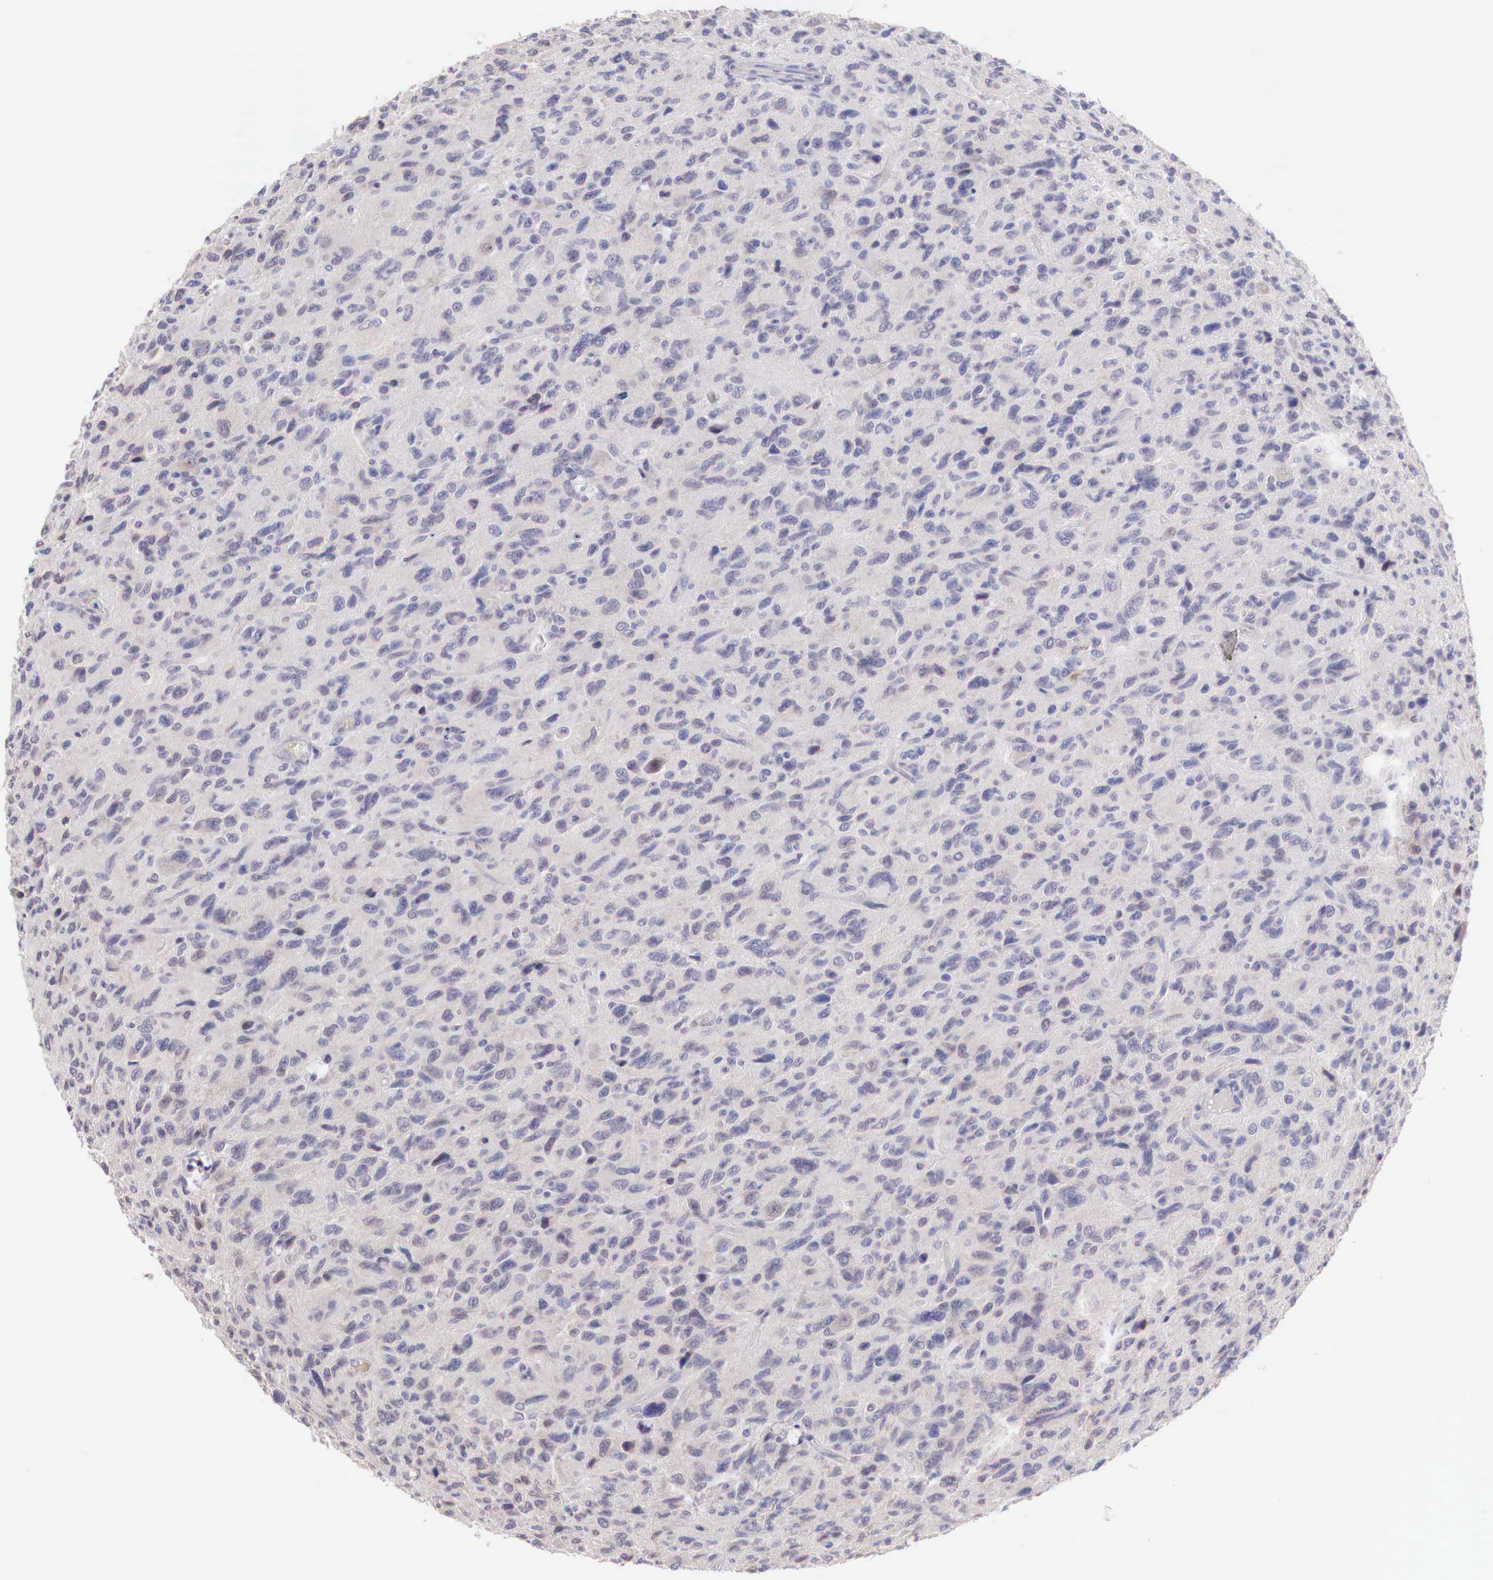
{"staining": {"intensity": "weak", "quantity": "<25%", "location": "cytoplasmic/membranous"}, "tissue": "glioma", "cell_type": "Tumor cells", "image_type": "cancer", "snomed": [{"axis": "morphology", "description": "Glioma, malignant, High grade"}, {"axis": "topography", "description": "Brain"}], "caption": "Protein analysis of glioma shows no significant staining in tumor cells. Nuclei are stained in blue.", "gene": "XPNPEP2", "patient": {"sex": "female", "age": 60}}